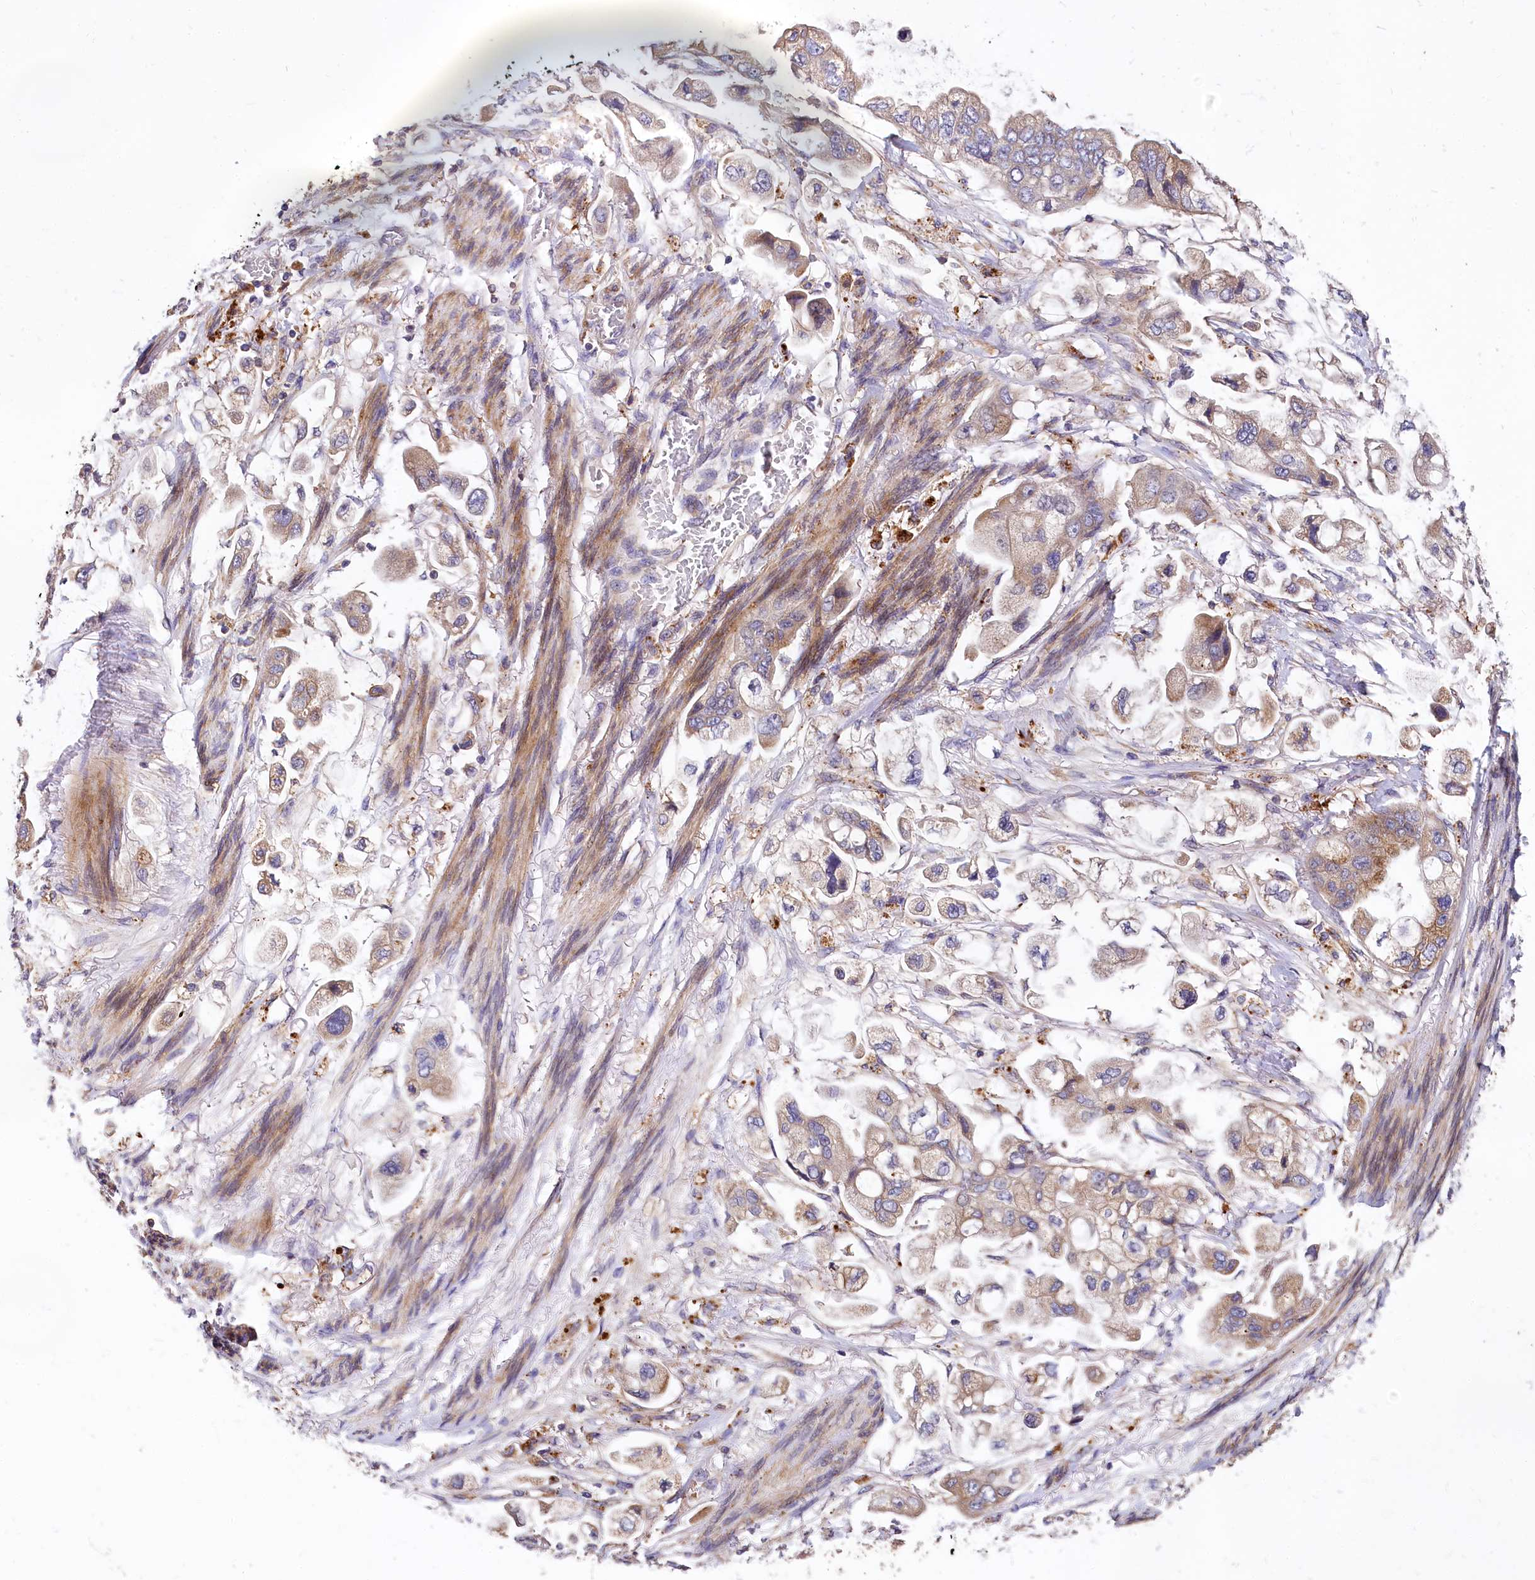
{"staining": {"intensity": "moderate", "quantity": ">75%", "location": "cytoplasmic/membranous"}, "tissue": "stomach cancer", "cell_type": "Tumor cells", "image_type": "cancer", "snomed": [{"axis": "morphology", "description": "Adenocarcinoma, NOS"}, {"axis": "topography", "description": "Stomach"}], "caption": "Immunohistochemical staining of human adenocarcinoma (stomach) demonstrates medium levels of moderate cytoplasmic/membranous positivity in about >75% of tumor cells.", "gene": "SPRYD3", "patient": {"sex": "male", "age": 62}}